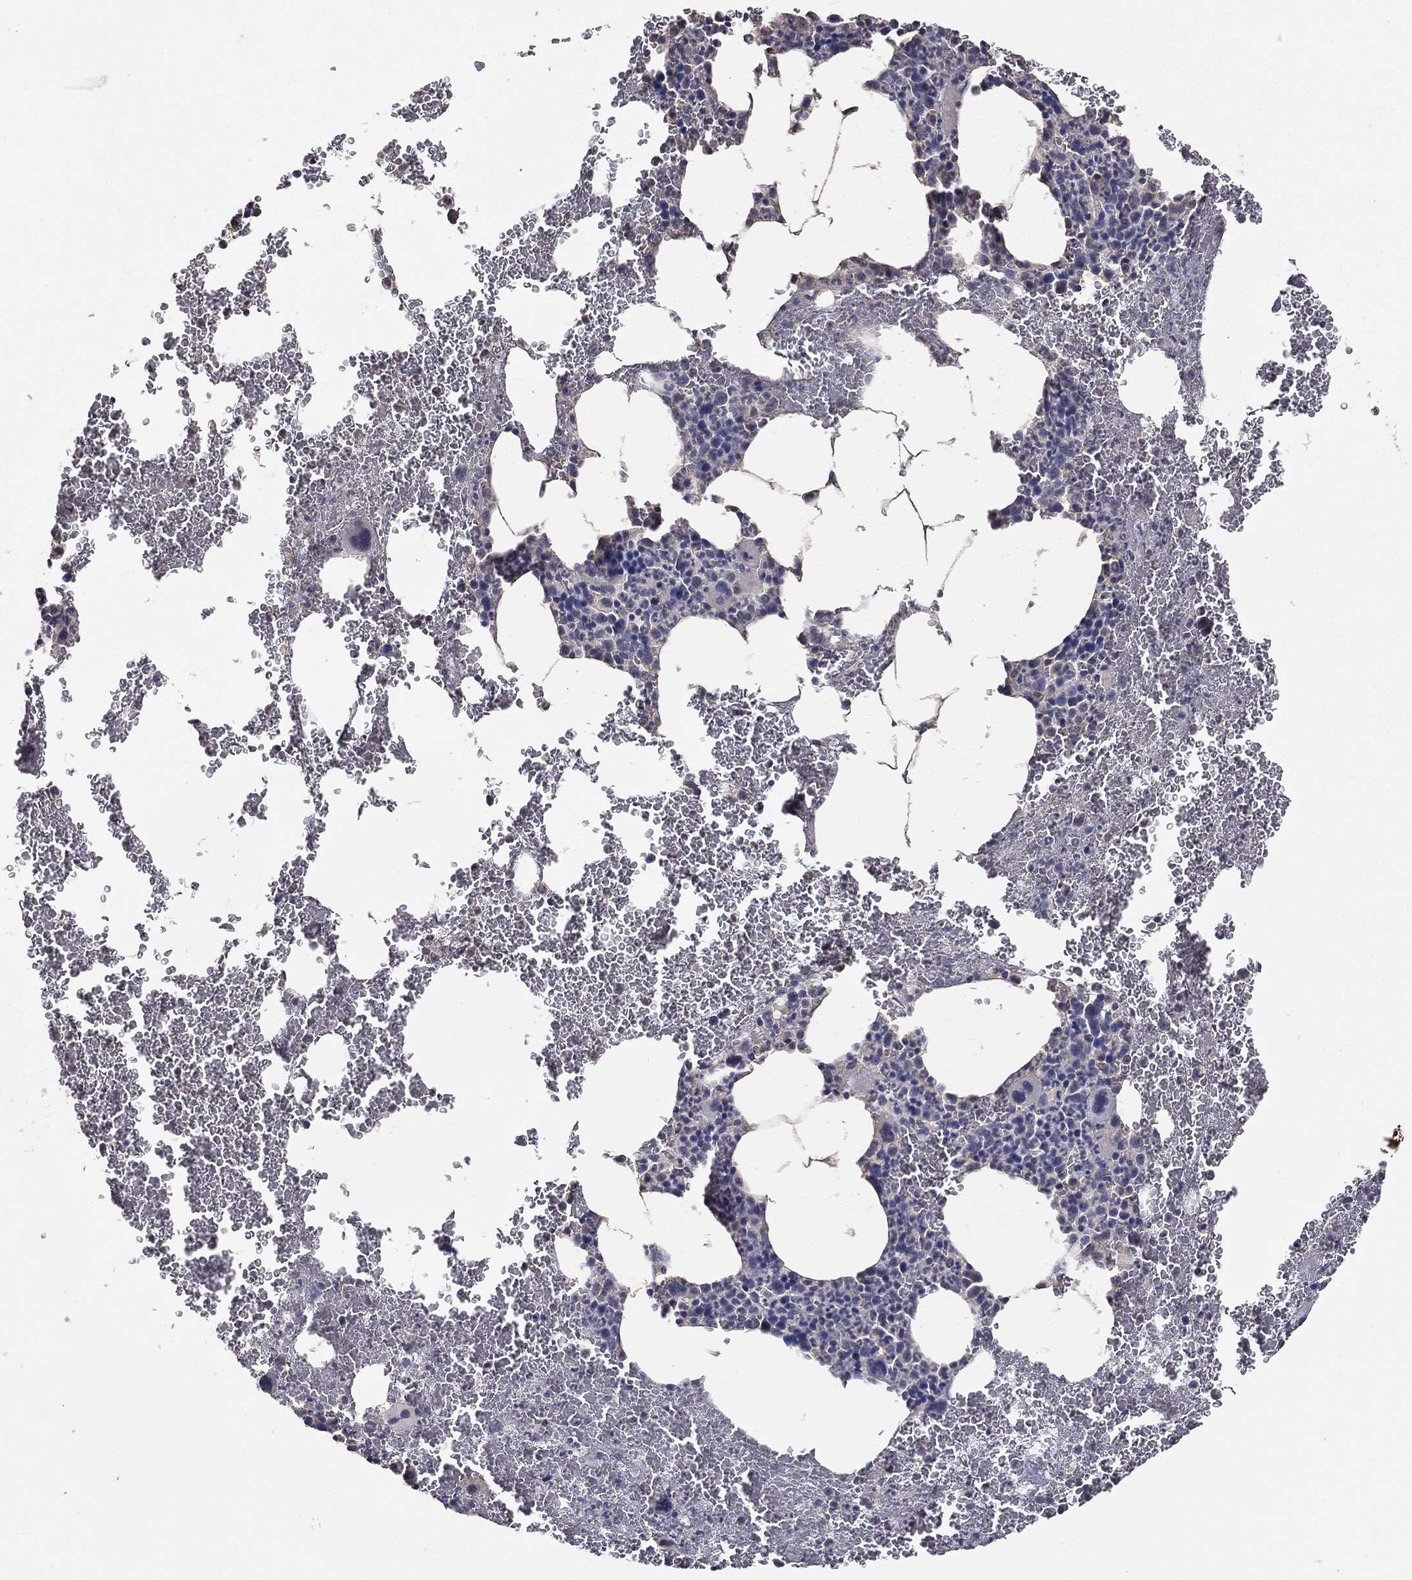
{"staining": {"intensity": "negative", "quantity": "none", "location": "none"}, "tissue": "bone marrow", "cell_type": "Hematopoietic cells", "image_type": "normal", "snomed": [{"axis": "morphology", "description": "Normal tissue, NOS"}, {"axis": "topography", "description": "Bone marrow"}], "caption": "Immunohistochemistry (IHC) of normal bone marrow demonstrates no positivity in hematopoietic cells.", "gene": "SNAP25", "patient": {"sex": "male", "age": 91}}